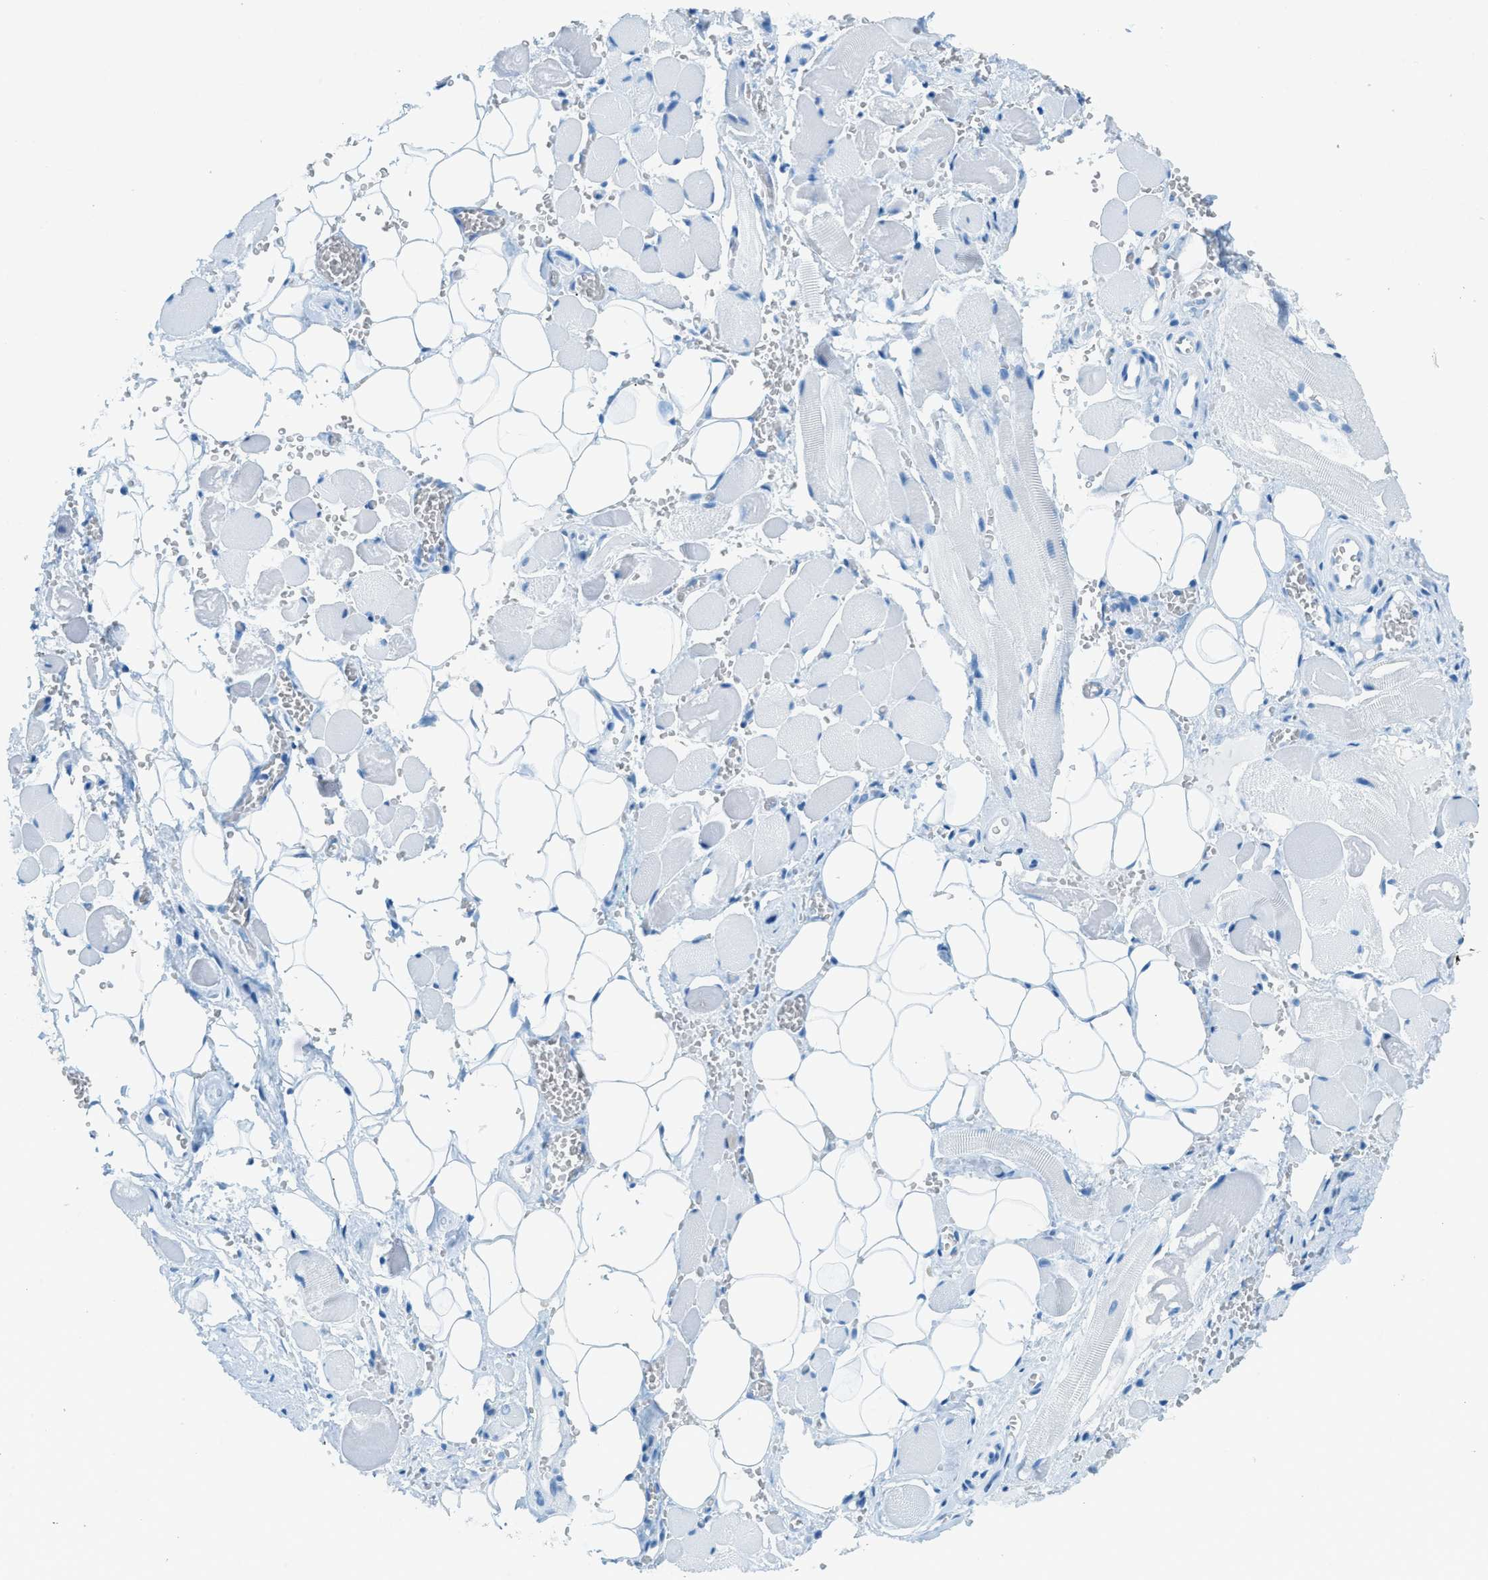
{"staining": {"intensity": "negative", "quantity": "none", "location": "none"}, "tissue": "adipose tissue", "cell_type": "Adipocytes", "image_type": "normal", "snomed": [{"axis": "morphology", "description": "Squamous cell carcinoma, NOS"}, {"axis": "topography", "description": "Oral tissue"}, {"axis": "topography", "description": "Head-Neck"}], "caption": "Adipocytes are negative for brown protein staining in unremarkable adipose tissue. Brightfield microscopy of IHC stained with DAB (3,3'-diaminobenzidine) (brown) and hematoxylin (blue), captured at high magnification.", "gene": "C21orf62", "patient": {"sex": "female", "age": 50}}